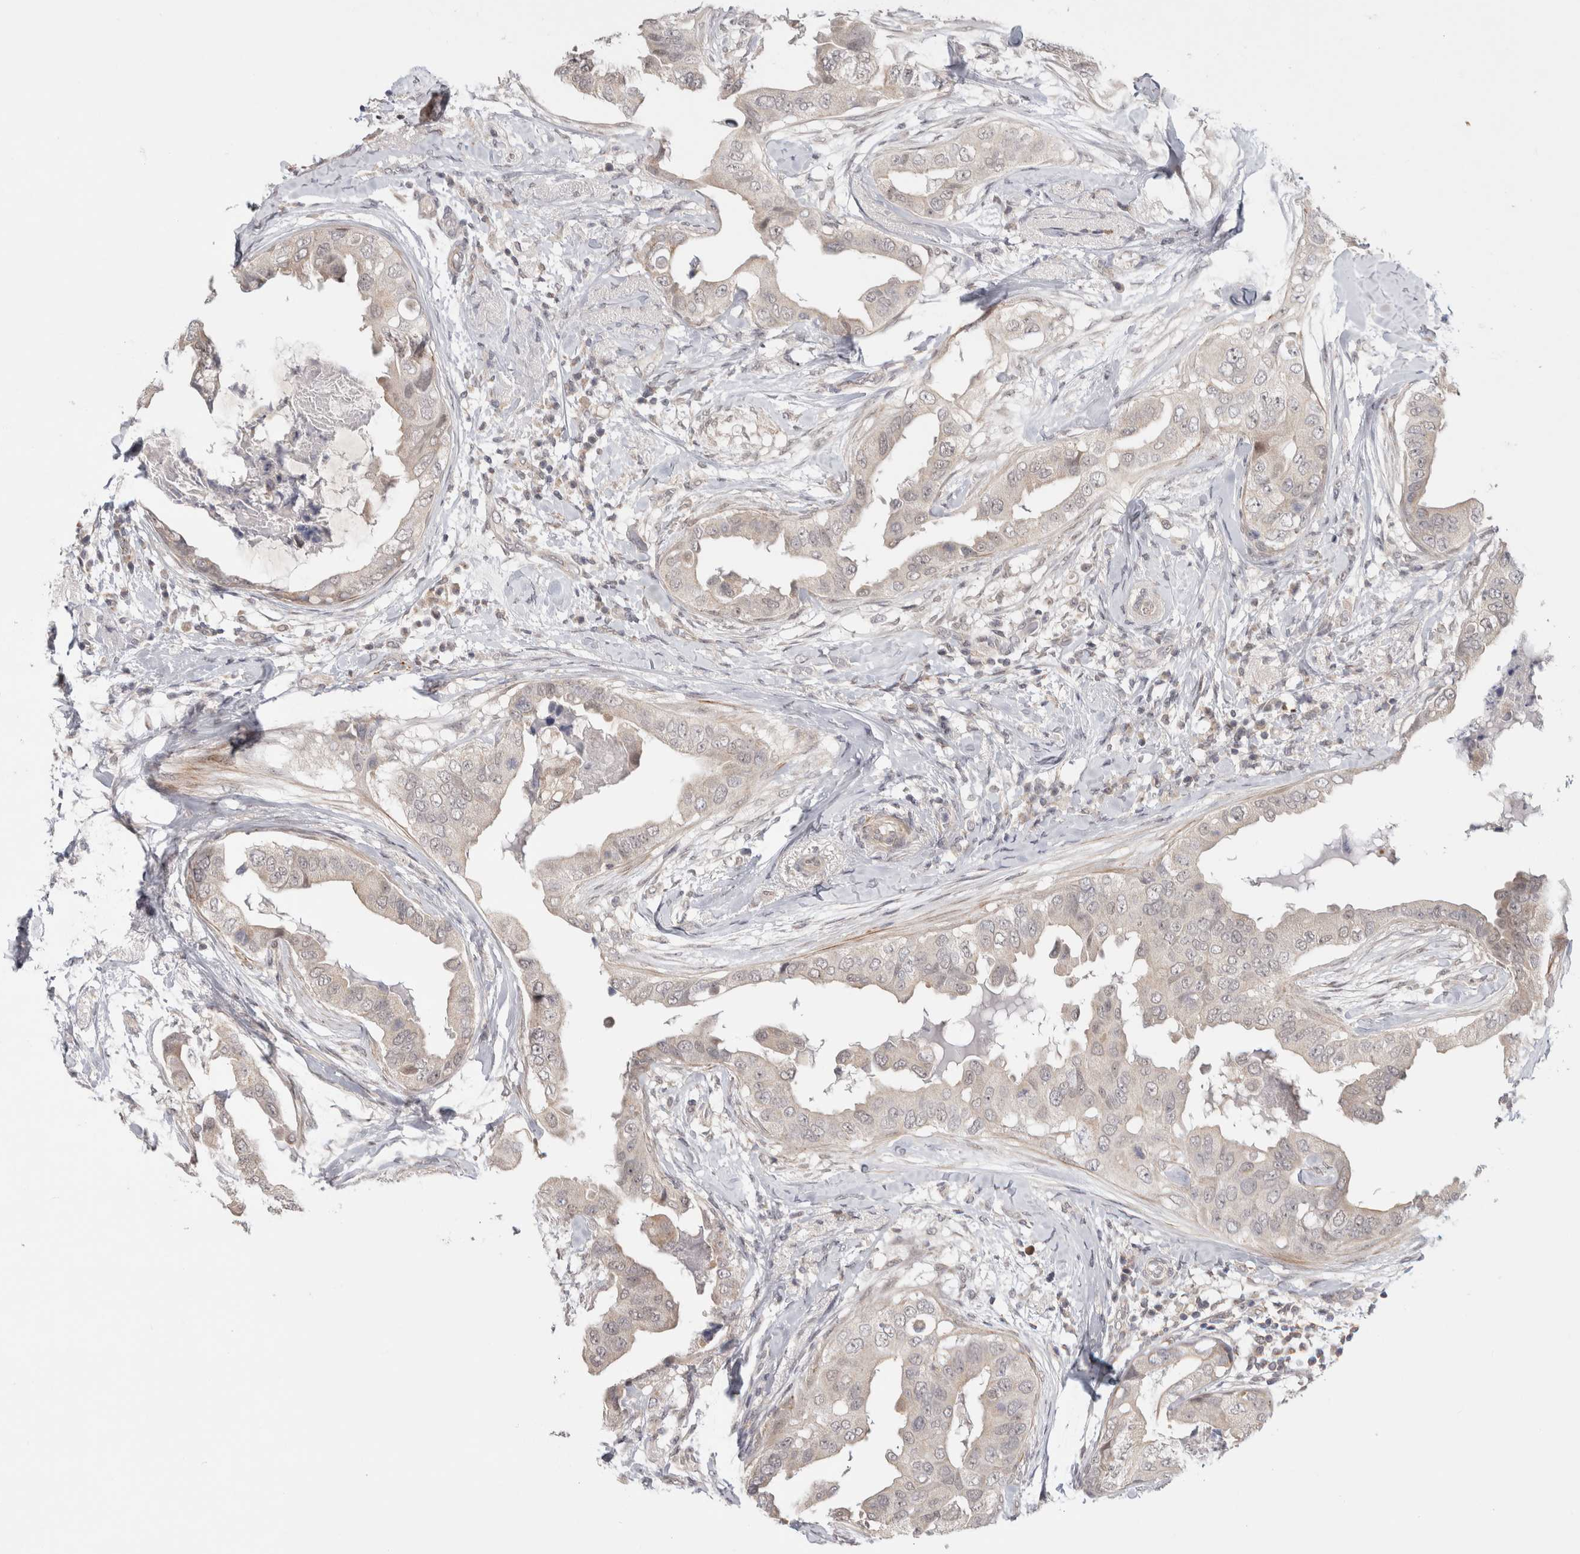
{"staining": {"intensity": "weak", "quantity": "<25%", "location": "cytoplasmic/membranous"}, "tissue": "breast cancer", "cell_type": "Tumor cells", "image_type": "cancer", "snomed": [{"axis": "morphology", "description": "Duct carcinoma"}, {"axis": "topography", "description": "Breast"}], "caption": "Human breast cancer stained for a protein using immunohistochemistry shows no staining in tumor cells.", "gene": "ZNF318", "patient": {"sex": "female", "age": 40}}